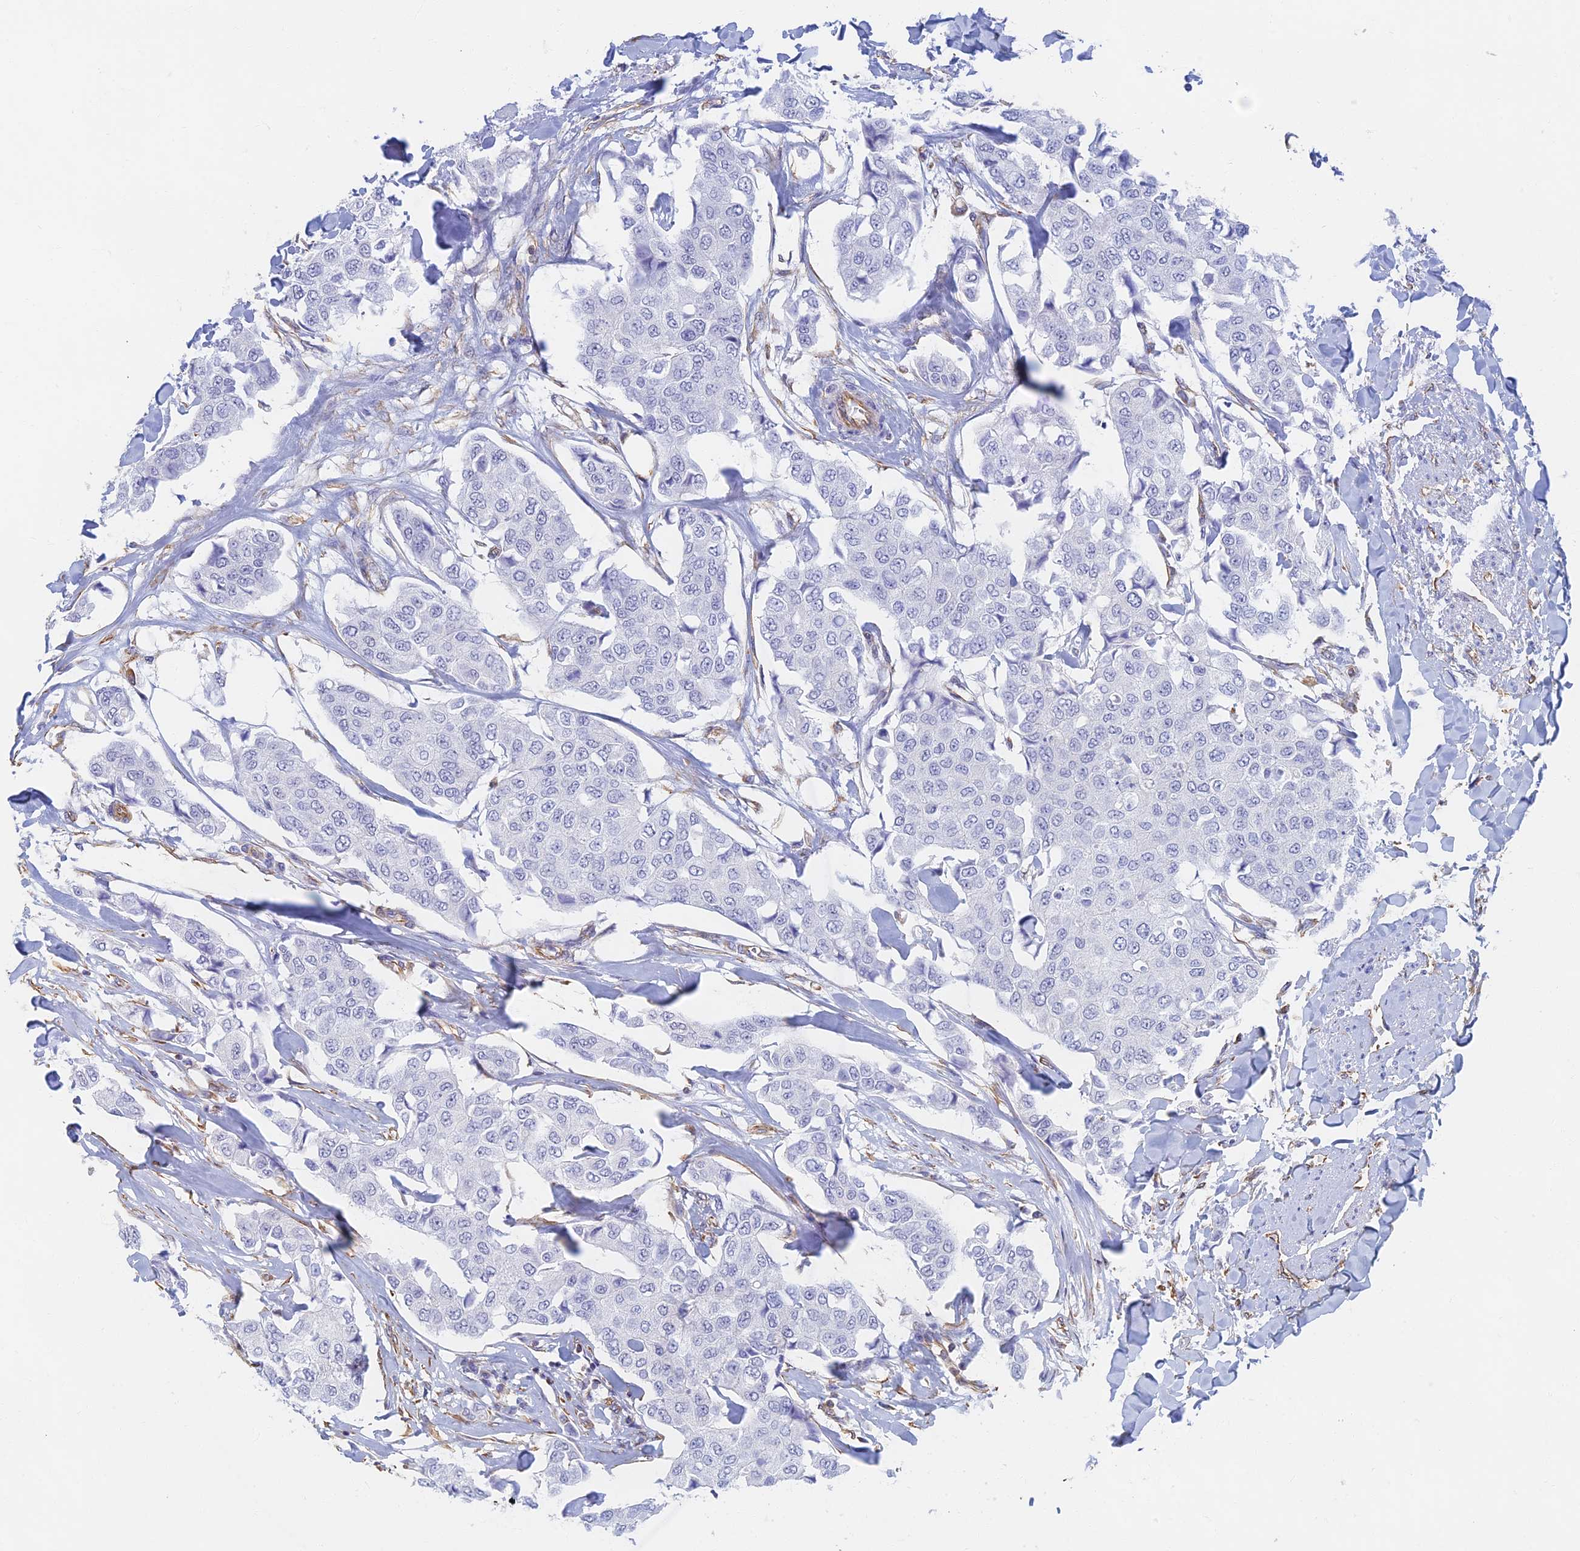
{"staining": {"intensity": "negative", "quantity": "none", "location": "none"}, "tissue": "breast cancer", "cell_type": "Tumor cells", "image_type": "cancer", "snomed": [{"axis": "morphology", "description": "Duct carcinoma"}, {"axis": "topography", "description": "Breast"}], "caption": "Immunohistochemistry histopathology image of infiltrating ductal carcinoma (breast) stained for a protein (brown), which reveals no staining in tumor cells.", "gene": "RMC1", "patient": {"sex": "female", "age": 80}}